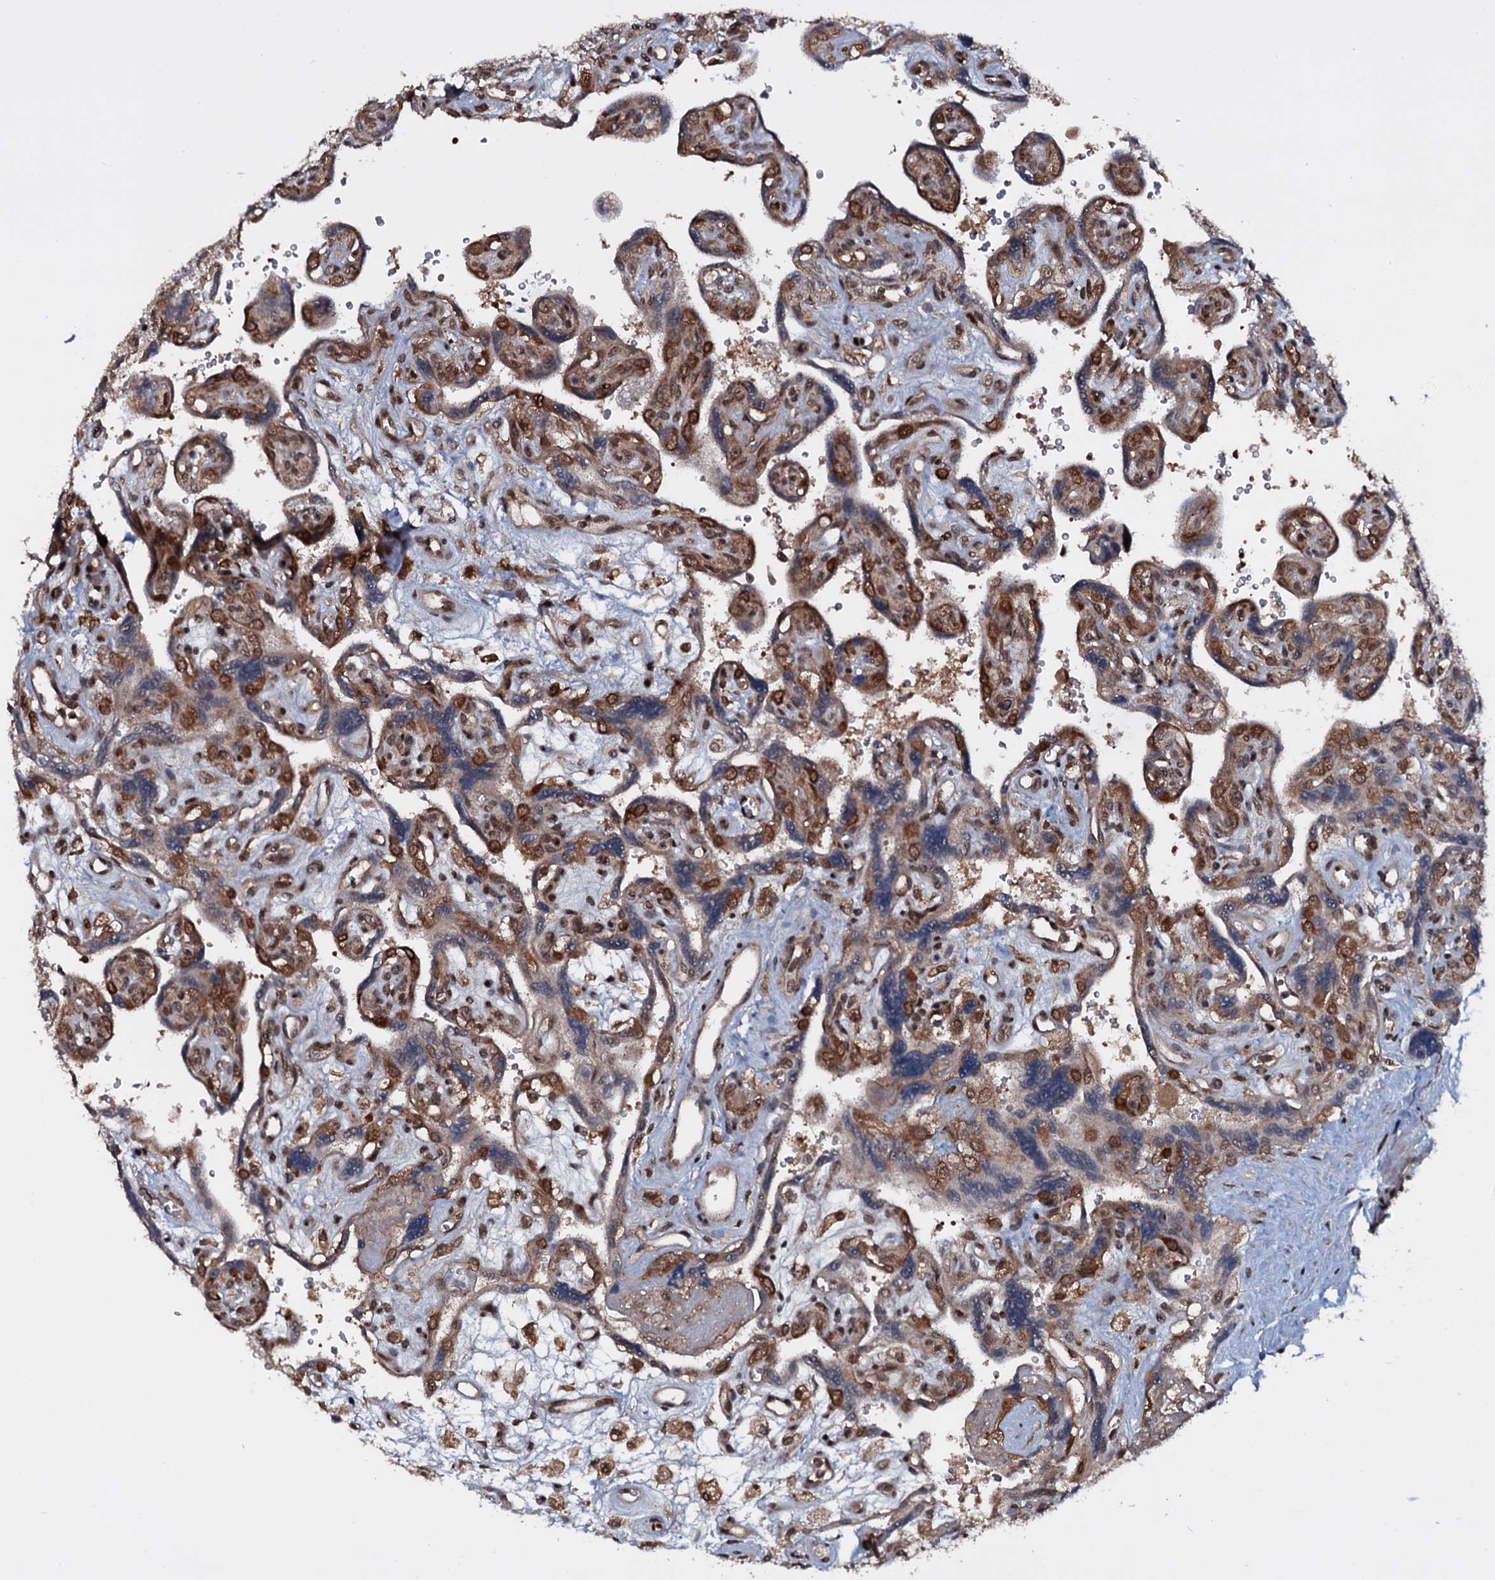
{"staining": {"intensity": "weak", "quantity": "25%-75%", "location": "cytoplasmic/membranous,nuclear"}, "tissue": "placenta", "cell_type": "Decidual cells", "image_type": "normal", "snomed": [{"axis": "morphology", "description": "Normal tissue, NOS"}, {"axis": "topography", "description": "Placenta"}], "caption": "Immunohistochemistry (DAB) staining of normal placenta displays weak cytoplasmic/membranous,nuclear protein expression in about 25%-75% of decidual cells. Nuclei are stained in blue.", "gene": "HDDC3", "patient": {"sex": "female", "age": 39}}